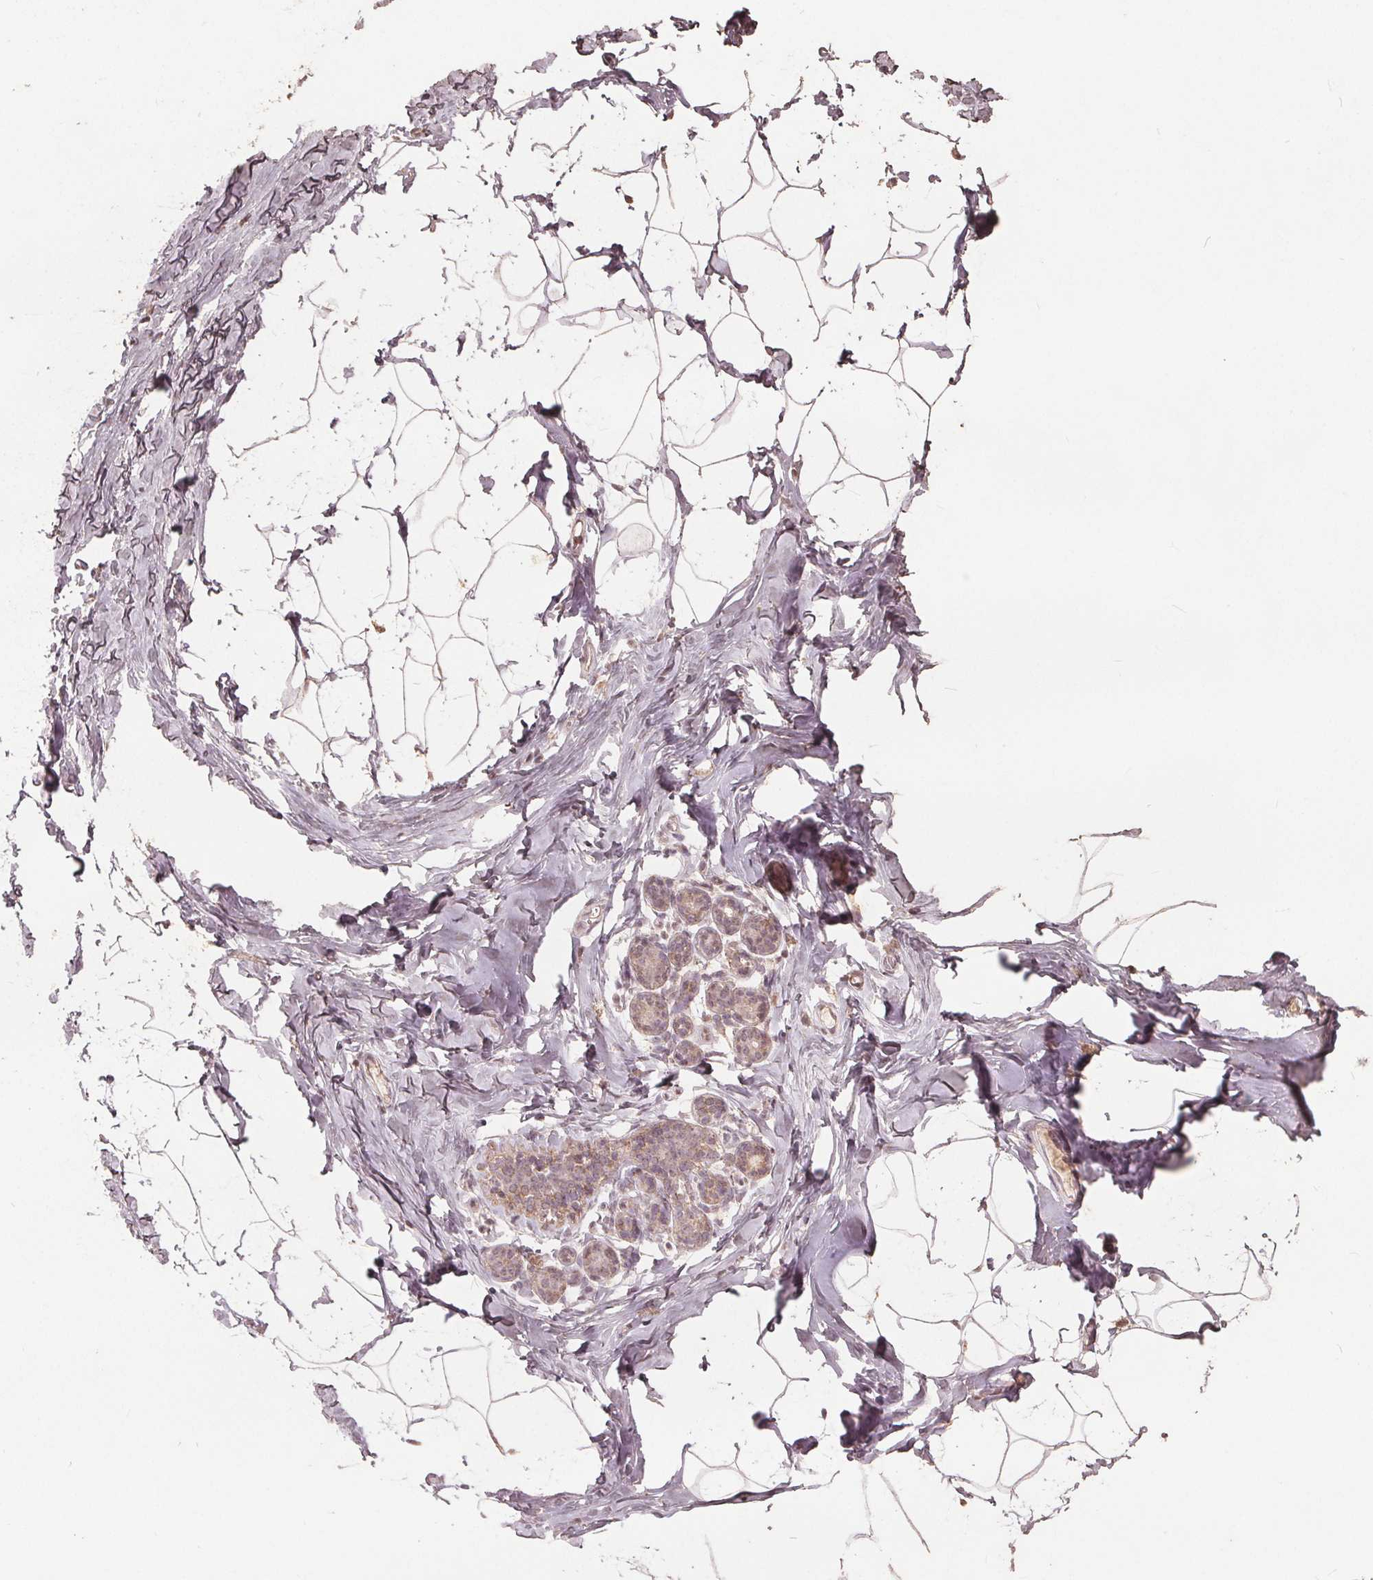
{"staining": {"intensity": "weak", "quantity": "25%-75%", "location": "cytoplasmic/membranous"}, "tissue": "breast", "cell_type": "Adipocytes", "image_type": "normal", "snomed": [{"axis": "morphology", "description": "Normal tissue, NOS"}, {"axis": "topography", "description": "Breast"}], "caption": "An image showing weak cytoplasmic/membranous expression in approximately 25%-75% of adipocytes in unremarkable breast, as visualized by brown immunohistochemical staining.", "gene": "DSG3", "patient": {"sex": "female", "age": 32}}